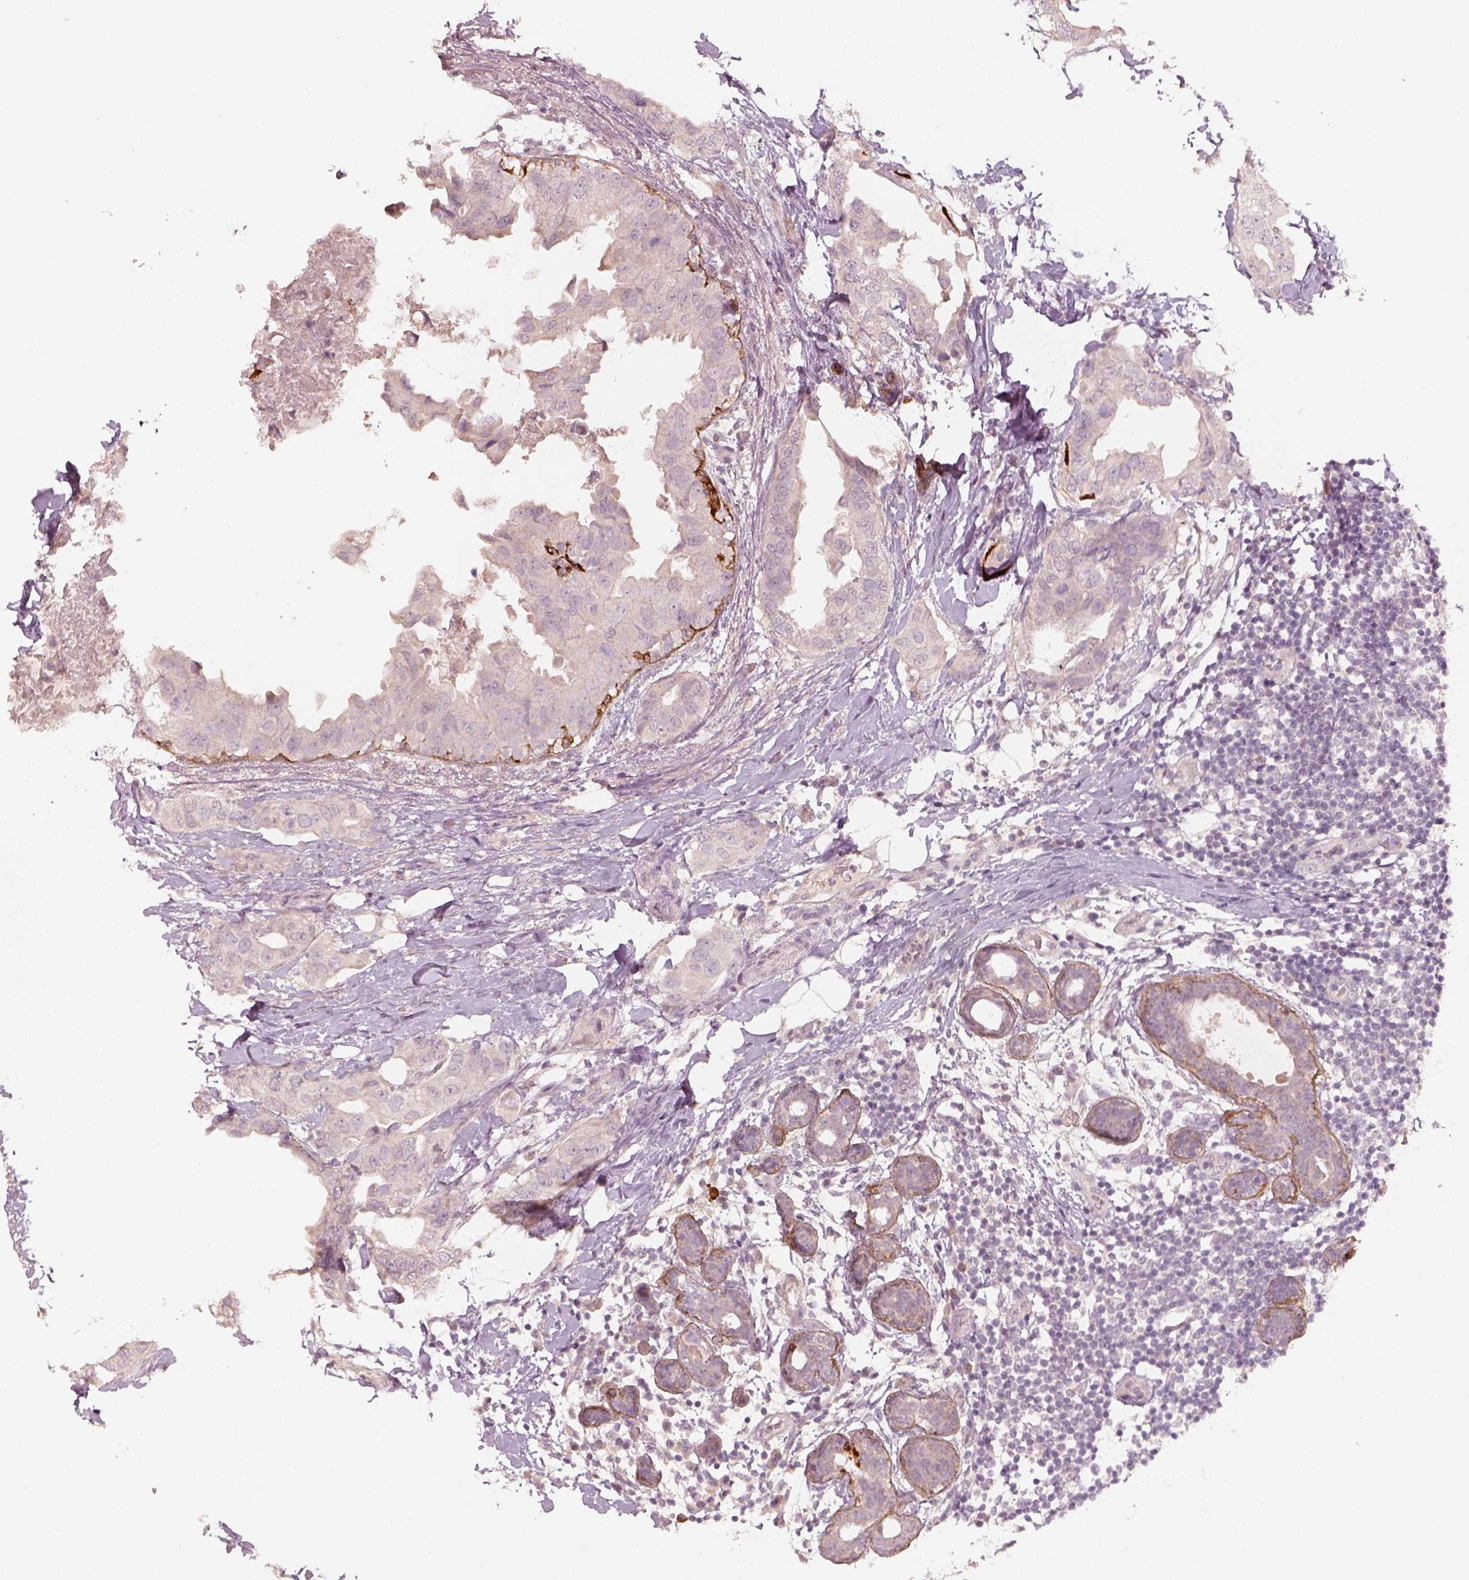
{"staining": {"intensity": "weak", "quantity": ">75%", "location": "cytoplasmic/membranous"}, "tissue": "breast cancer", "cell_type": "Tumor cells", "image_type": "cancer", "snomed": [{"axis": "morphology", "description": "Normal tissue, NOS"}, {"axis": "morphology", "description": "Duct carcinoma"}, {"axis": "topography", "description": "Breast"}], "caption": "IHC histopathology image of neoplastic tissue: human breast invasive ductal carcinoma stained using IHC reveals low levels of weak protein expression localized specifically in the cytoplasmic/membranous of tumor cells, appearing as a cytoplasmic/membranous brown color.", "gene": "LAMC2", "patient": {"sex": "female", "age": 40}}